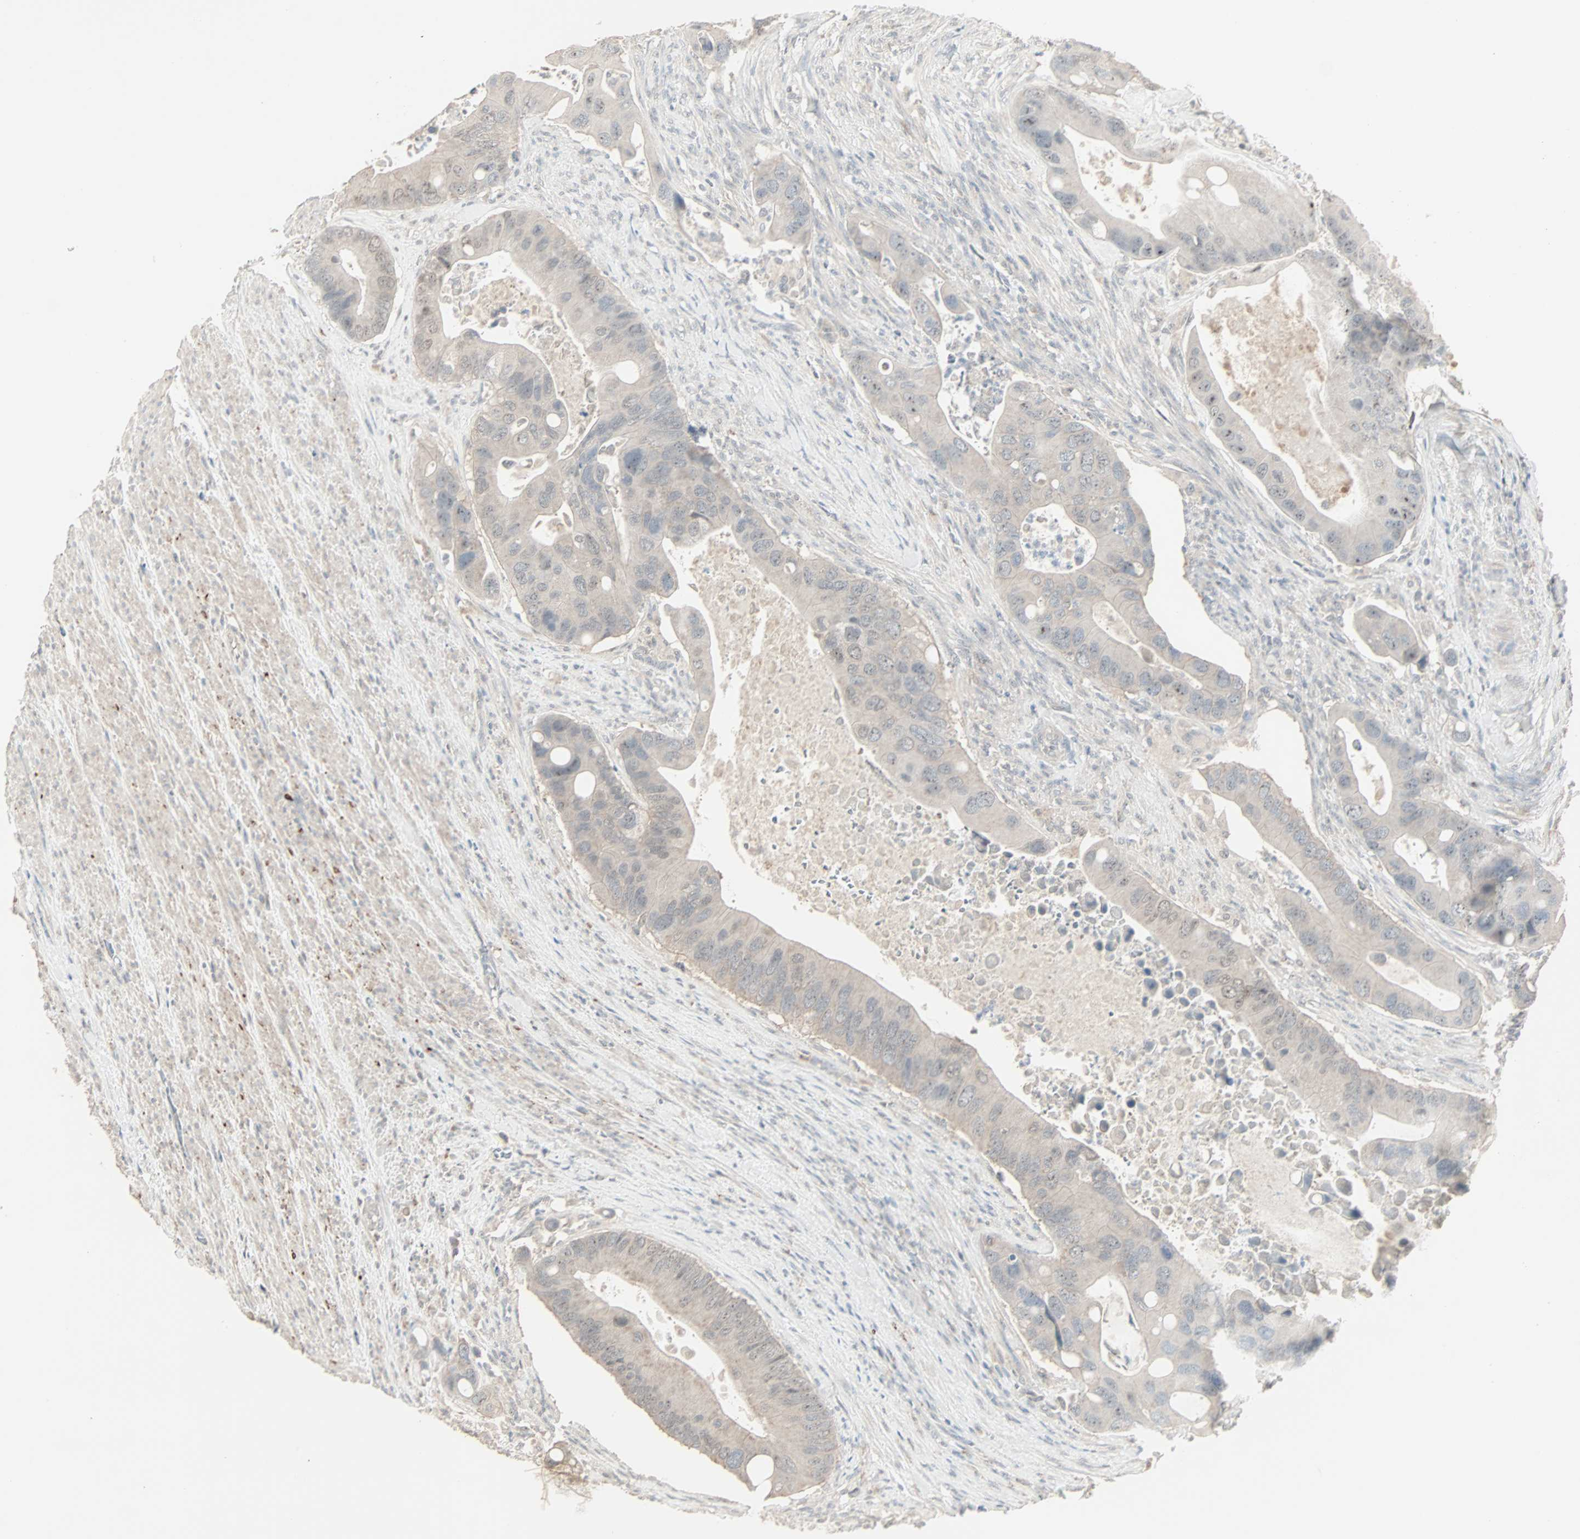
{"staining": {"intensity": "weak", "quantity": ">75%", "location": "cytoplasmic/membranous,nuclear"}, "tissue": "colorectal cancer", "cell_type": "Tumor cells", "image_type": "cancer", "snomed": [{"axis": "morphology", "description": "Adenocarcinoma, NOS"}, {"axis": "topography", "description": "Rectum"}], "caption": "Approximately >75% of tumor cells in human colorectal adenocarcinoma reveal weak cytoplasmic/membranous and nuclear protein expression as visualized by brown immunohistochemical staining.", "gene": "KDM4A", "patient": {"sex": "female", "age": 57}}